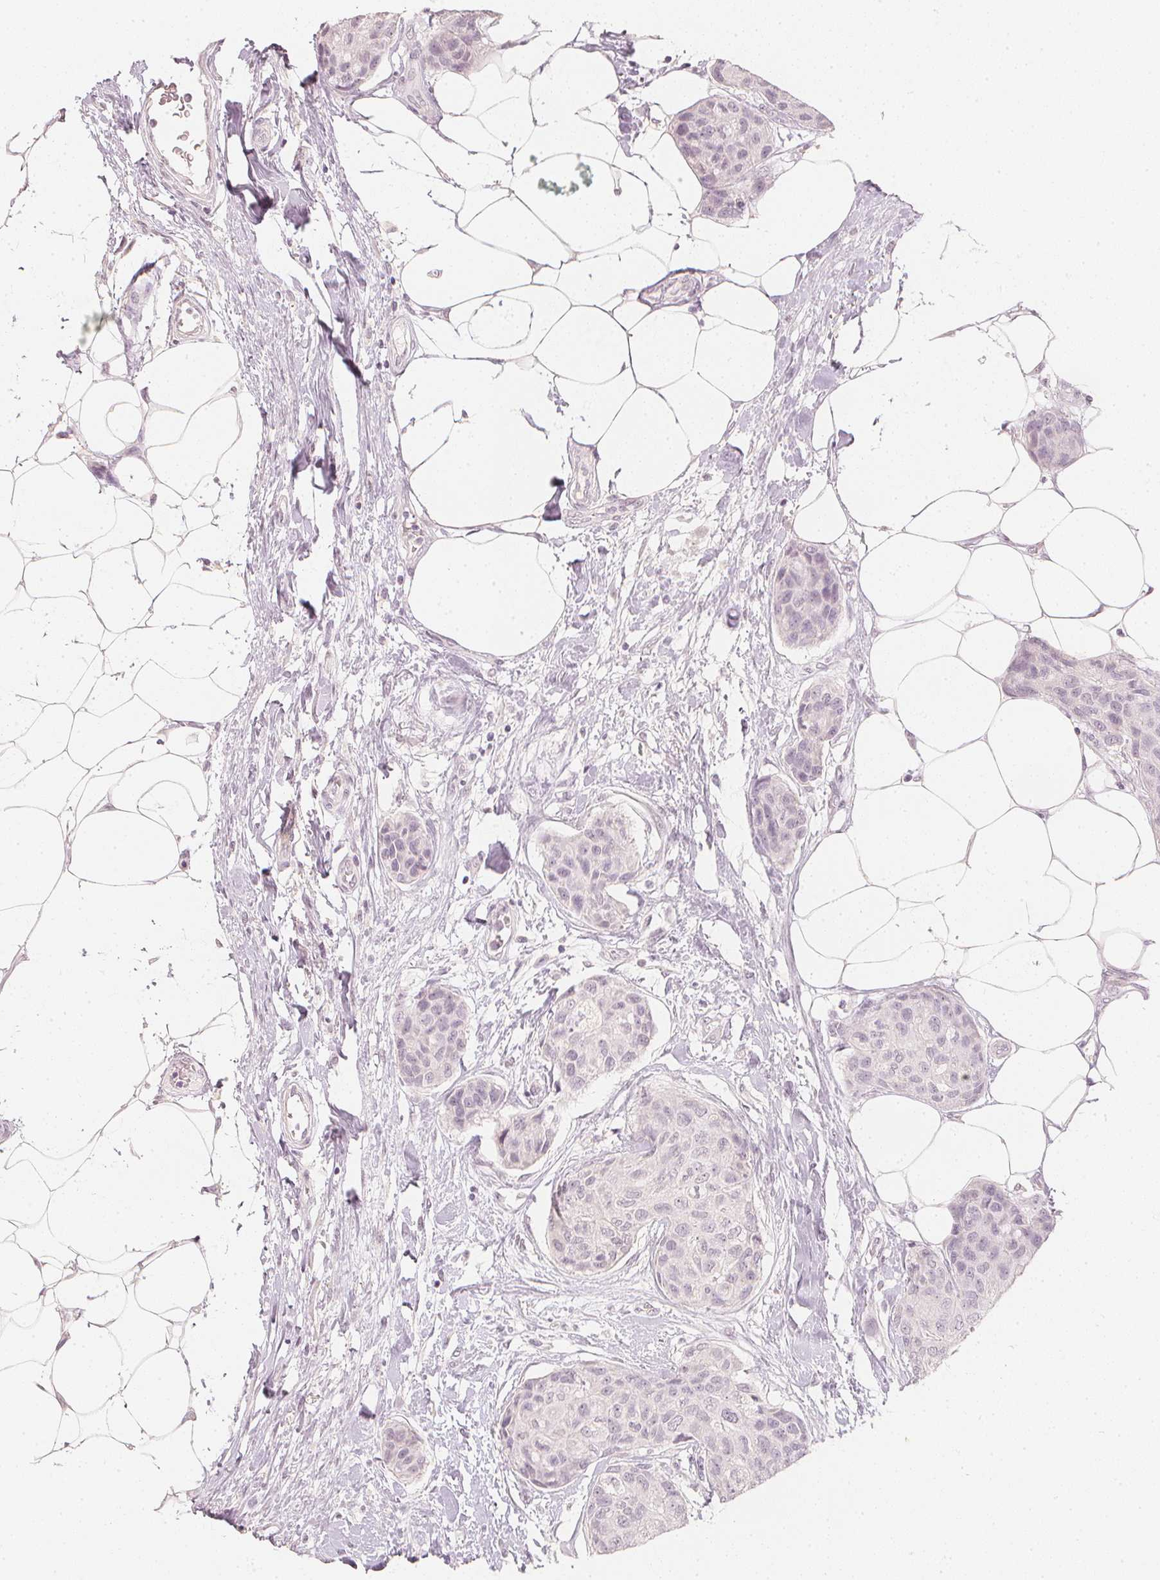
{"staining": {"intensity": "negative", "quantity": "none", "location": "none"}, "tissue": "breast cancer", "cell_type": "Tumor cells", "image_type": "cancer", "snomed": [{"axis": "morphology", "description": "Duct carcinoma"}, {"axis": "topography", "description": "Breast"}], "caption": "Immunohistochemistry (IHC) micrograph of human breast infiltrating ductal carcinoma stained for a protein (brown), which shows no positivity in tumor cells. (Stains: DAB immunohistochemistry with hematoxylin counter stain, Microscopy: brightfield microscopy at high magnification).", "gene": "CALB1", "patient": {"sex": "female", "age": 80}}